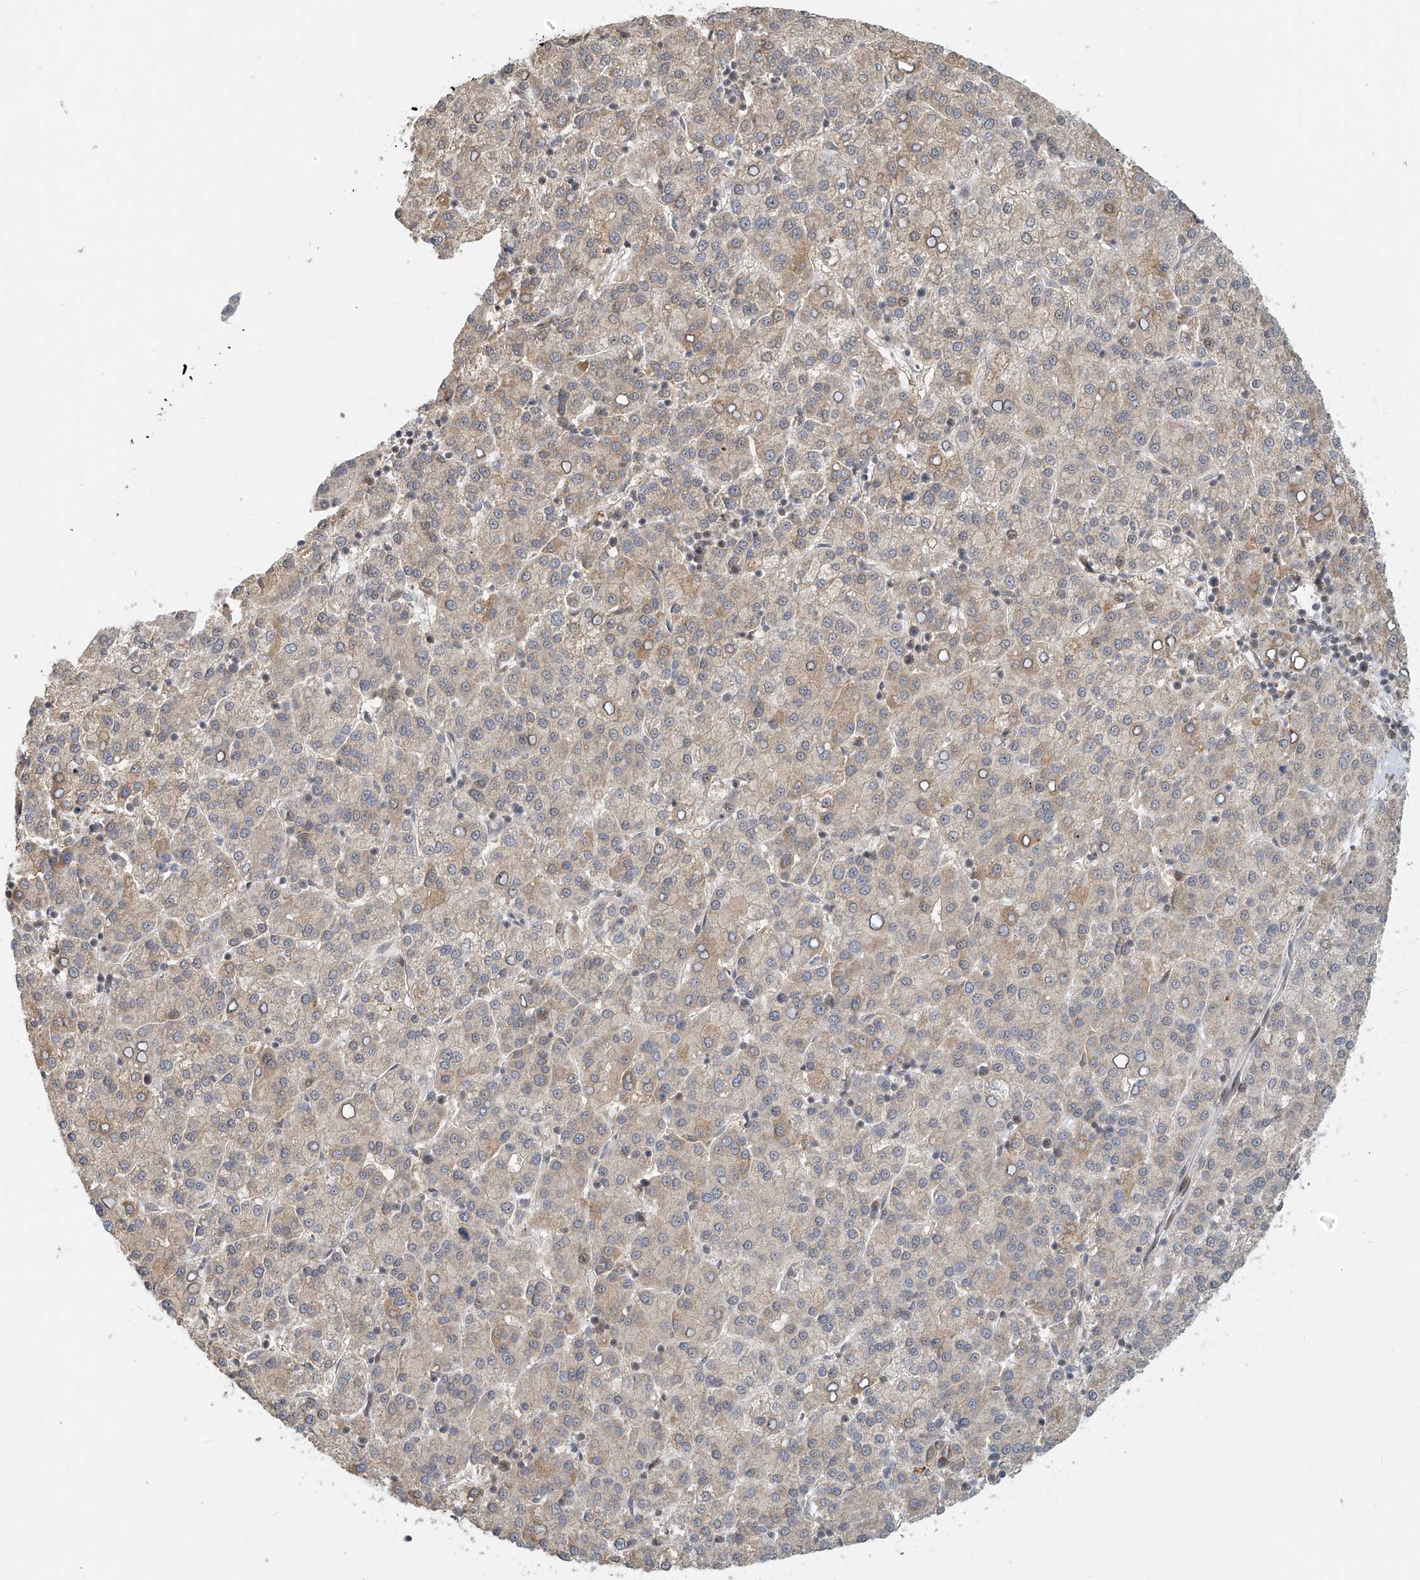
{"staining": {"intensity": "weak", "quantity": "<25%", "location": "cytoplasmic/membranous"}, "tissue": "liver cancer", "cell_type": "Tumor cells", "image_type": "cancer", "snomed": [{"axis": "morphology", "description": "Carcinoma, Hepatocellular, NOS"}, {"axis": "topography", "description": "Liver"}], "caption": "This is an immunohistochemistry (IHC) image of liver cancer (hepatocellular carcinoma). There is no expression in tumor cells.", "gene": "SYTL3", "patient": {"sex": "female", "age": 58}}